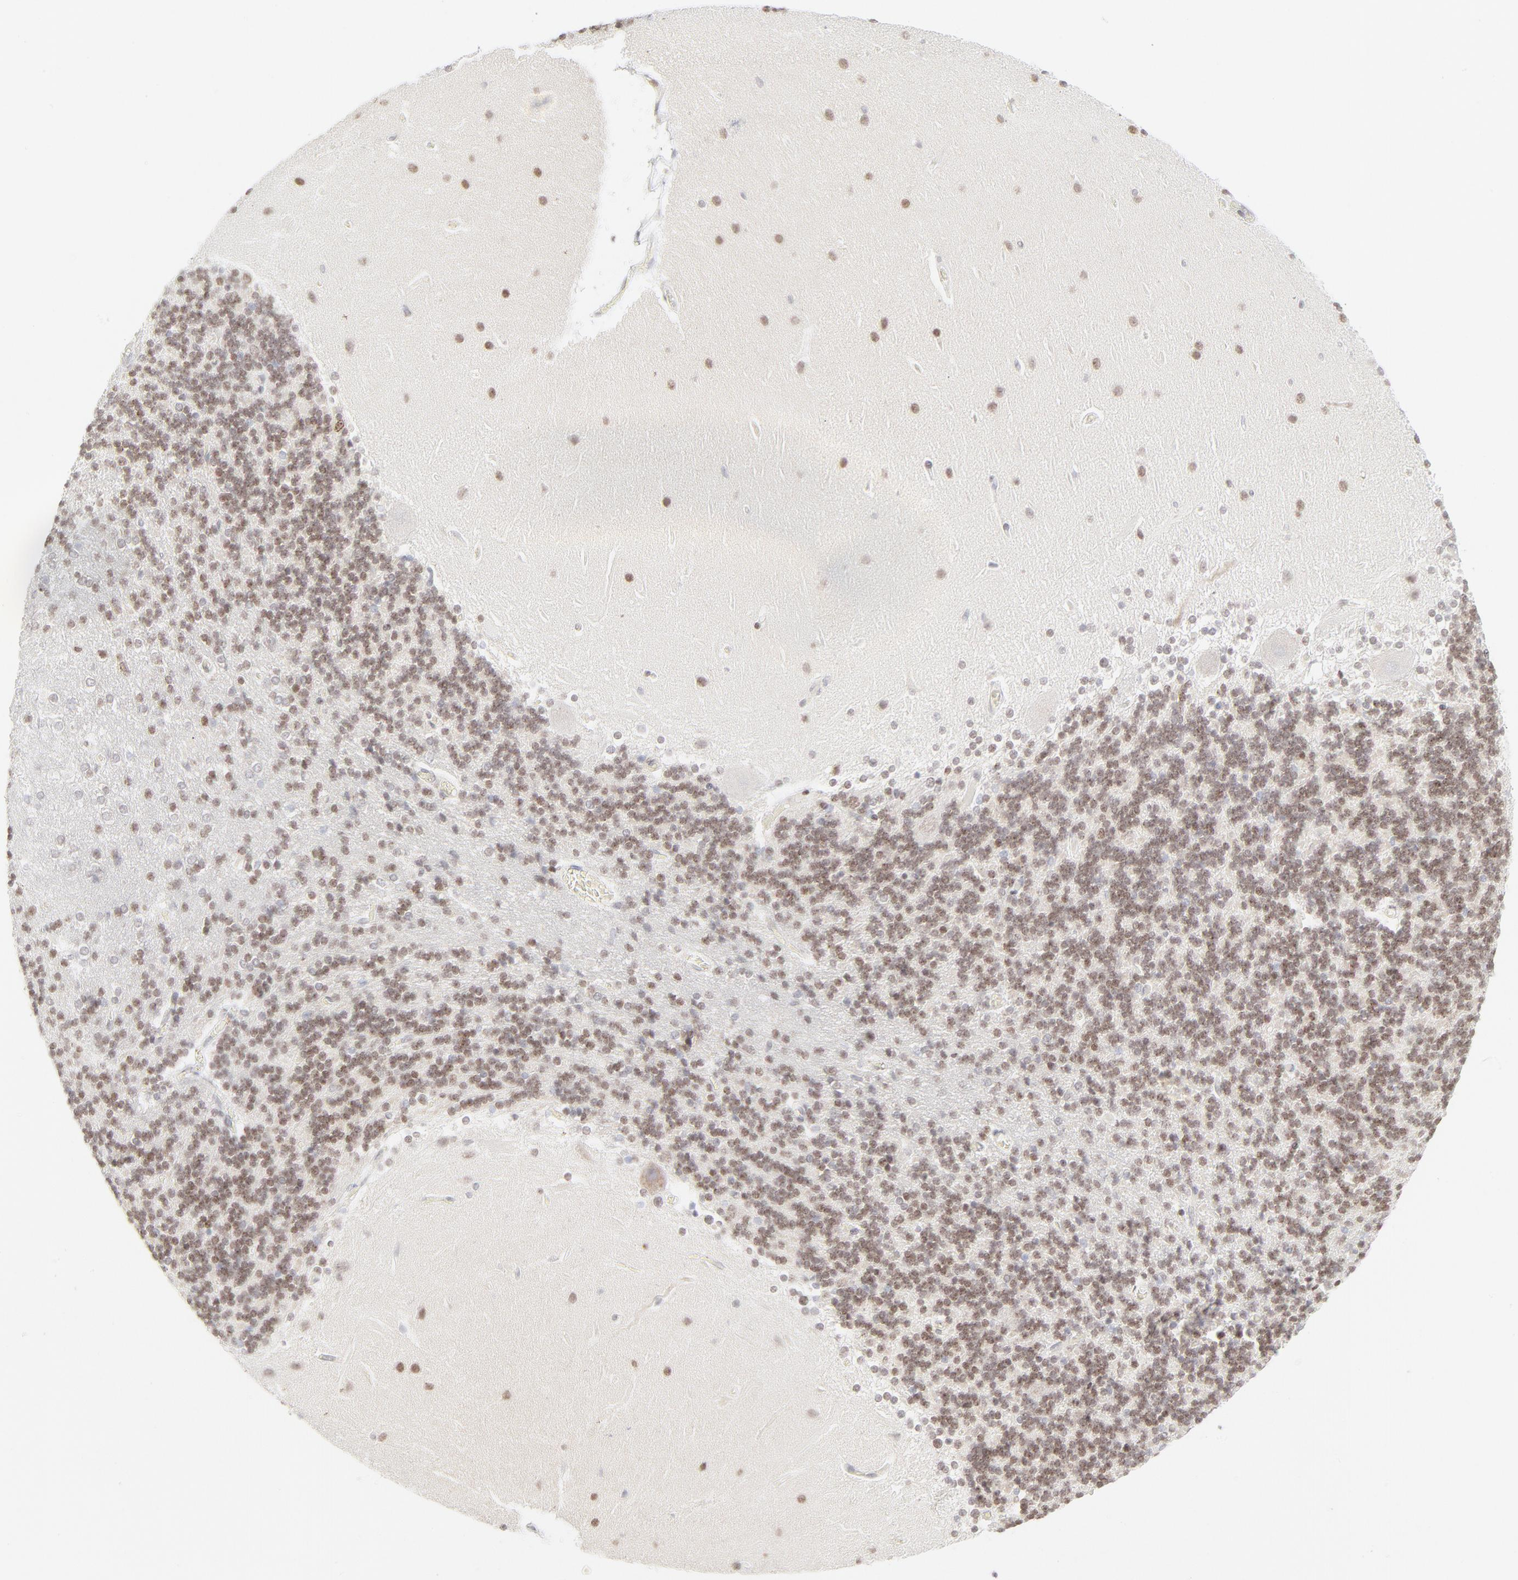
{"staining": {"intensity": "strong", "quantity": "25%-75%", "location": "nuclear"}, "tissue": "cerebellum", "cell_type": "Cells in granular layer", "image_type": "normal", "snomed": [{"axis": "morphology", "description": "Normal tissue, NOS"}, {"axis": "topography", "description": "Cerebellum"}], "caption": "The photomicrograph shows staining of benign cerebellum, revealing strong nuclear protein expression (brown color) within cells in granular layer.", "gene": "PRKCB", "patient": {"sex": "female", "age": 54}}